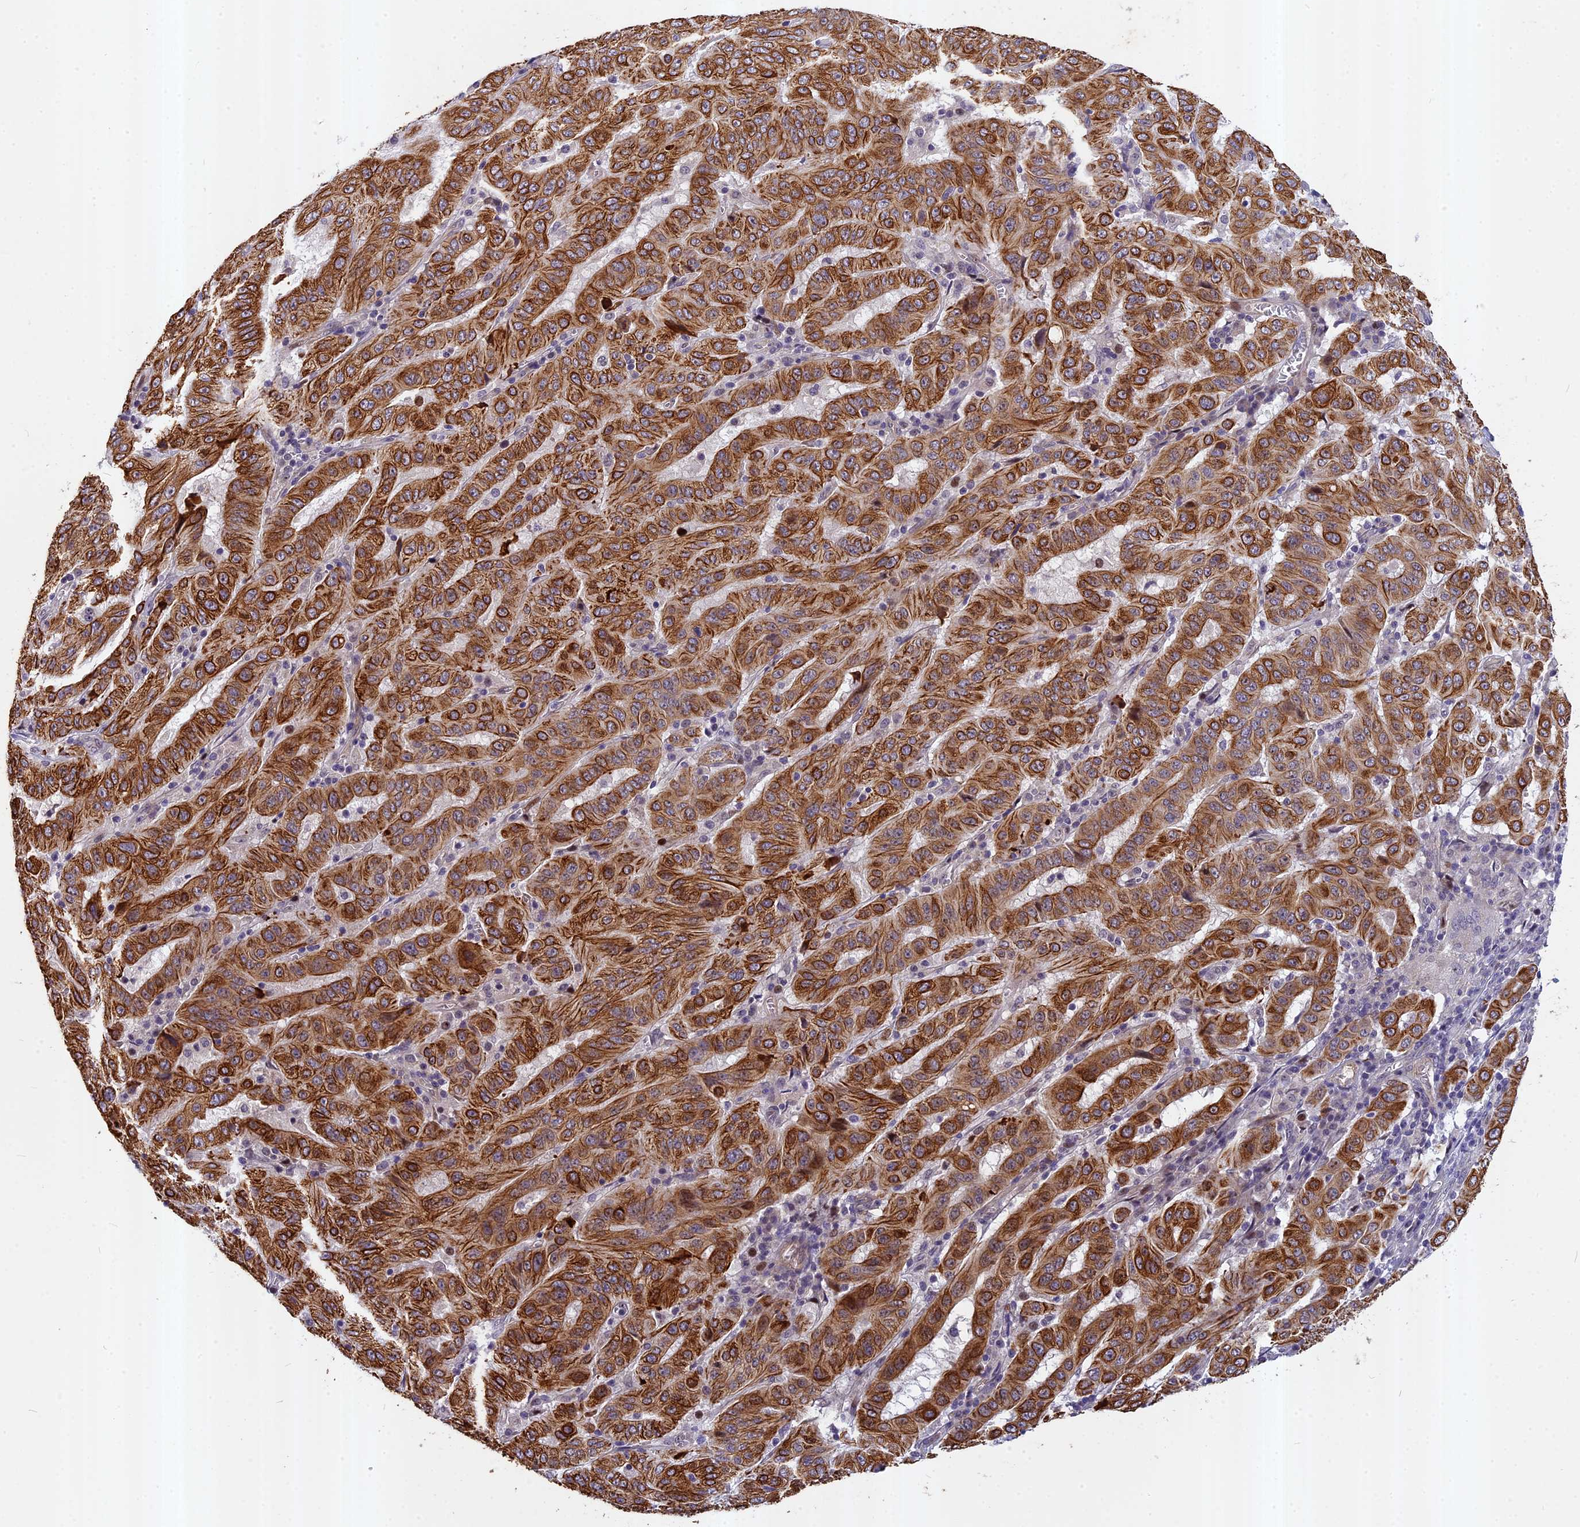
{"staining": {"intensity": "strong", "quantity": ">75%", "location": "cytoplasmic/membranous"}, "tissue": "pancreatic cancer", "cell_type": "Tumor cells", "image_type": "cancer", "snomed": [{"axis": "morphology", "description": "Adenocarcinoma, NOS"}, {"axis": "topography", "description": "Pancreas"}], "caption": "A high-resolution micrograph shows immunohistochemistry staining of pancreatic cancer, which demonstrates strong cytoplasmic/membranous expression in approximately >75% of tumor cells.", "gene": "ANKRD34B", "patient": {"sex": "male", "age": 63}}